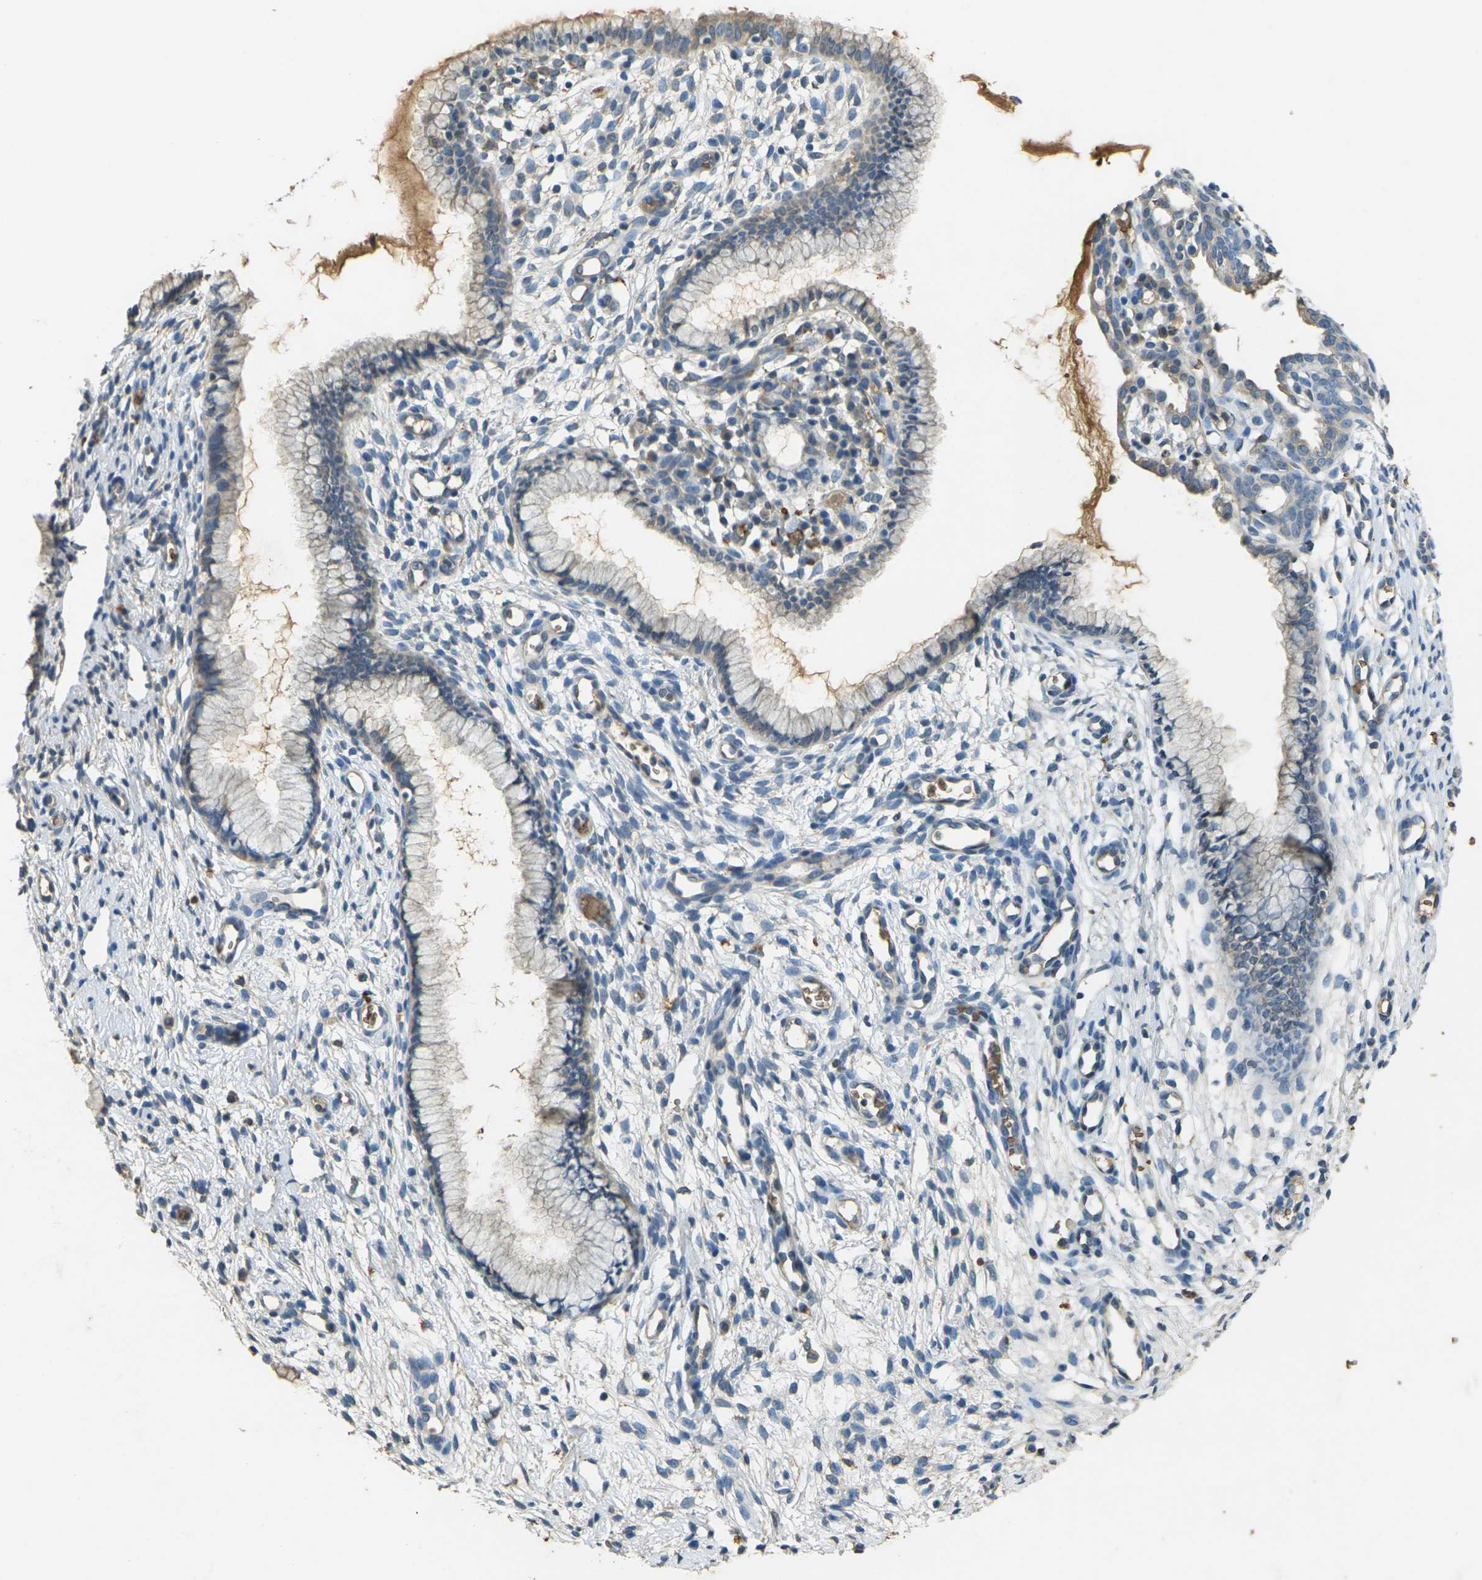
{"staining": {"intensity": "weak", "quantity": "<25%", "location": "cytoplasmic/membranous"}, "tissue": "cervix", "cell_type": "Glandular cells", "image_type": "normal", "snomed": [{"axis": "morphology", "description": "Normal tissue, NOS"}, {"axis": "topography", "description": "Cervix"}], "caption": "This is a micrograph of immunohistochemistry staining of unremarkable cervix, which shows no expression in glandular cells. (Stains: DAB (3,3'-diaminobenzidine) immunohistochemistry (IHC) with hematoxylin counter stain, Microscopy: brightfield microscopy at high magnification).", "gene": "HBB", "patient": {"sex": "female", "age": 65}}